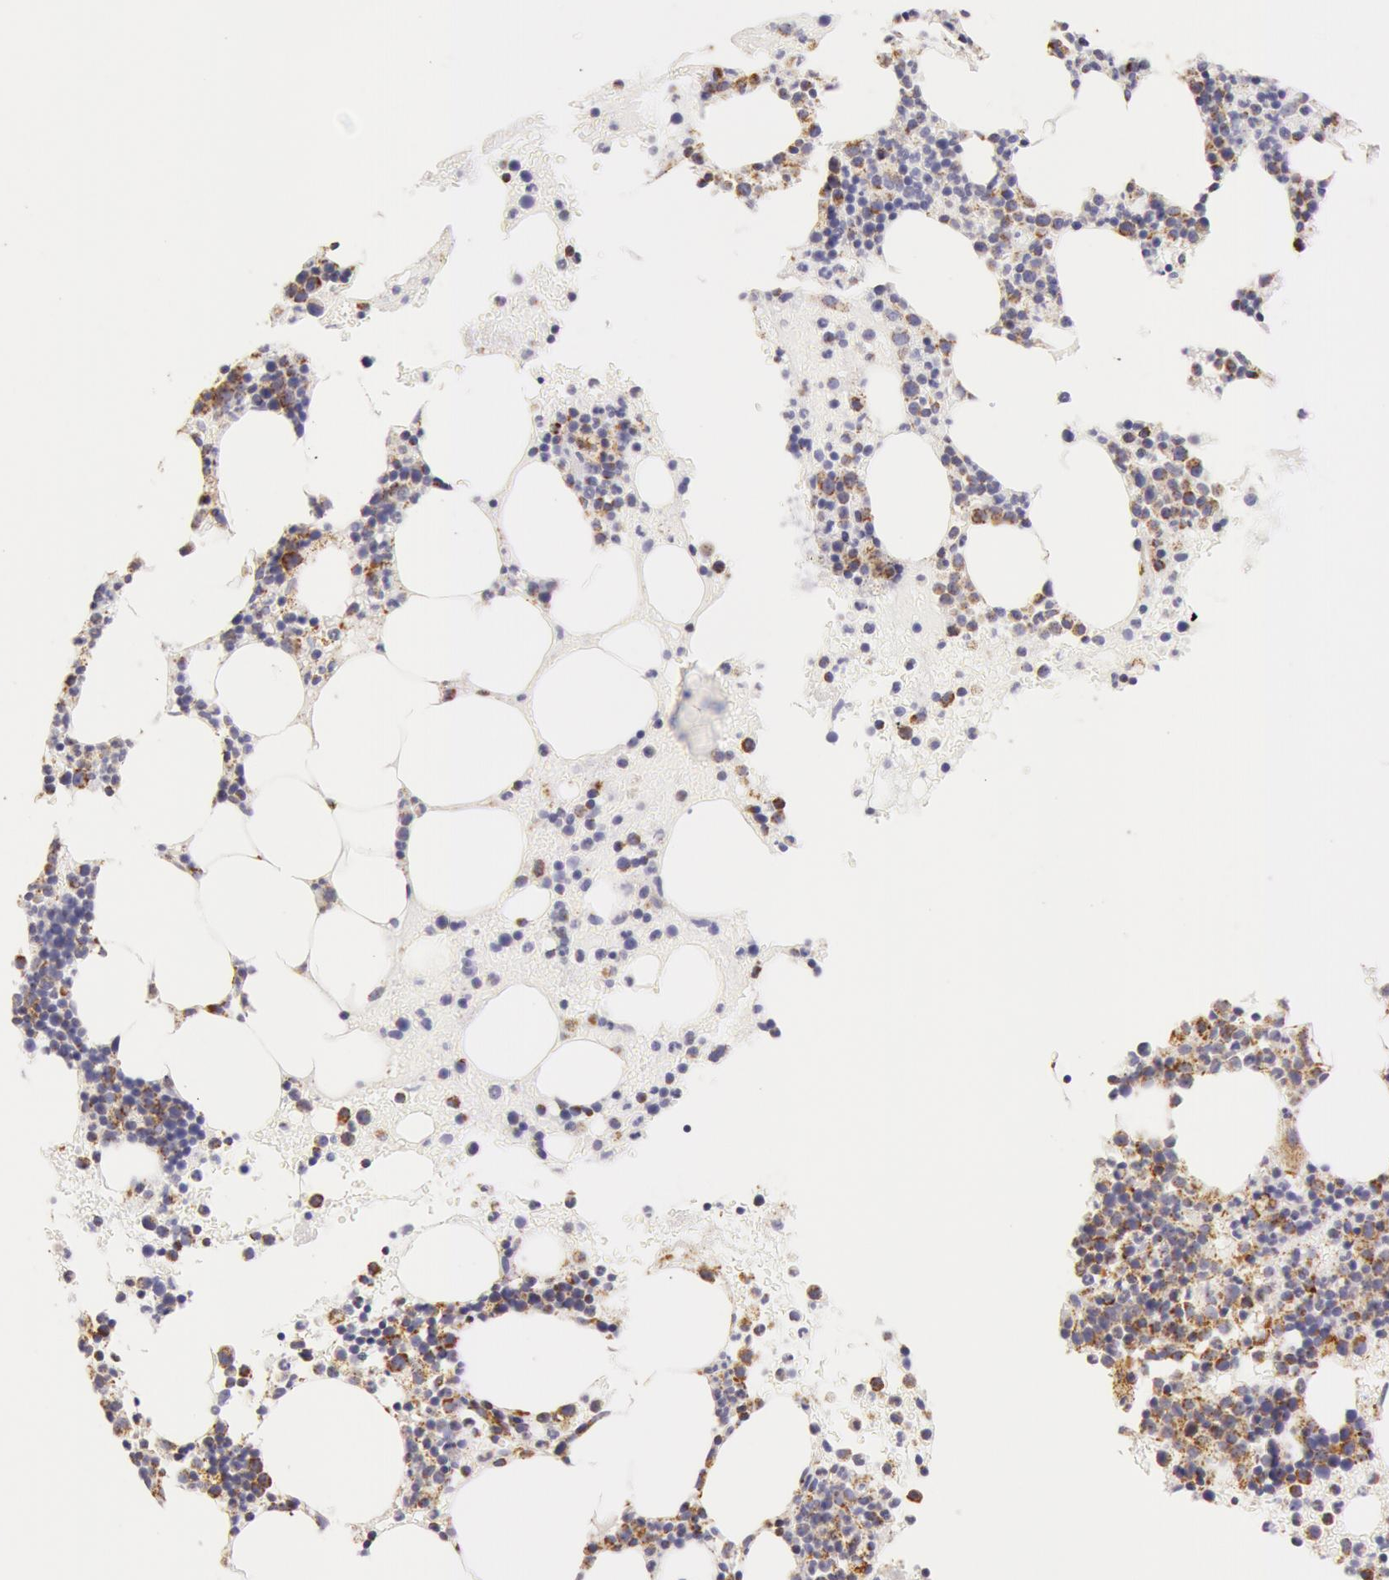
{"staining": {"intensity": "weak", "quantity": "<25%", "location": "cytoplasmic/membranous"}, "tissue": "bone marrow", "cell_type": "Hematopoietic cells", "image_type": "normal", "snomed": [{"axis": "morphology", "description": "Normal tissue, NOS"}, {"axis": "topography", "description": "Bone marrow"}], "caption": "IHC image of normal bone marrow: bone marrow stained with DAB (3,3'-diaminobenzidine) reveals no significant protein expression in hematopoietic cells. The staining was performed using DAB to visualize the protein expression in brown, while the nuclei were stained in blue with hematoxylin (Magnification: 20x).", "gene": "ATP5F1B", "patient": {"sex": "female", "age": 88}}